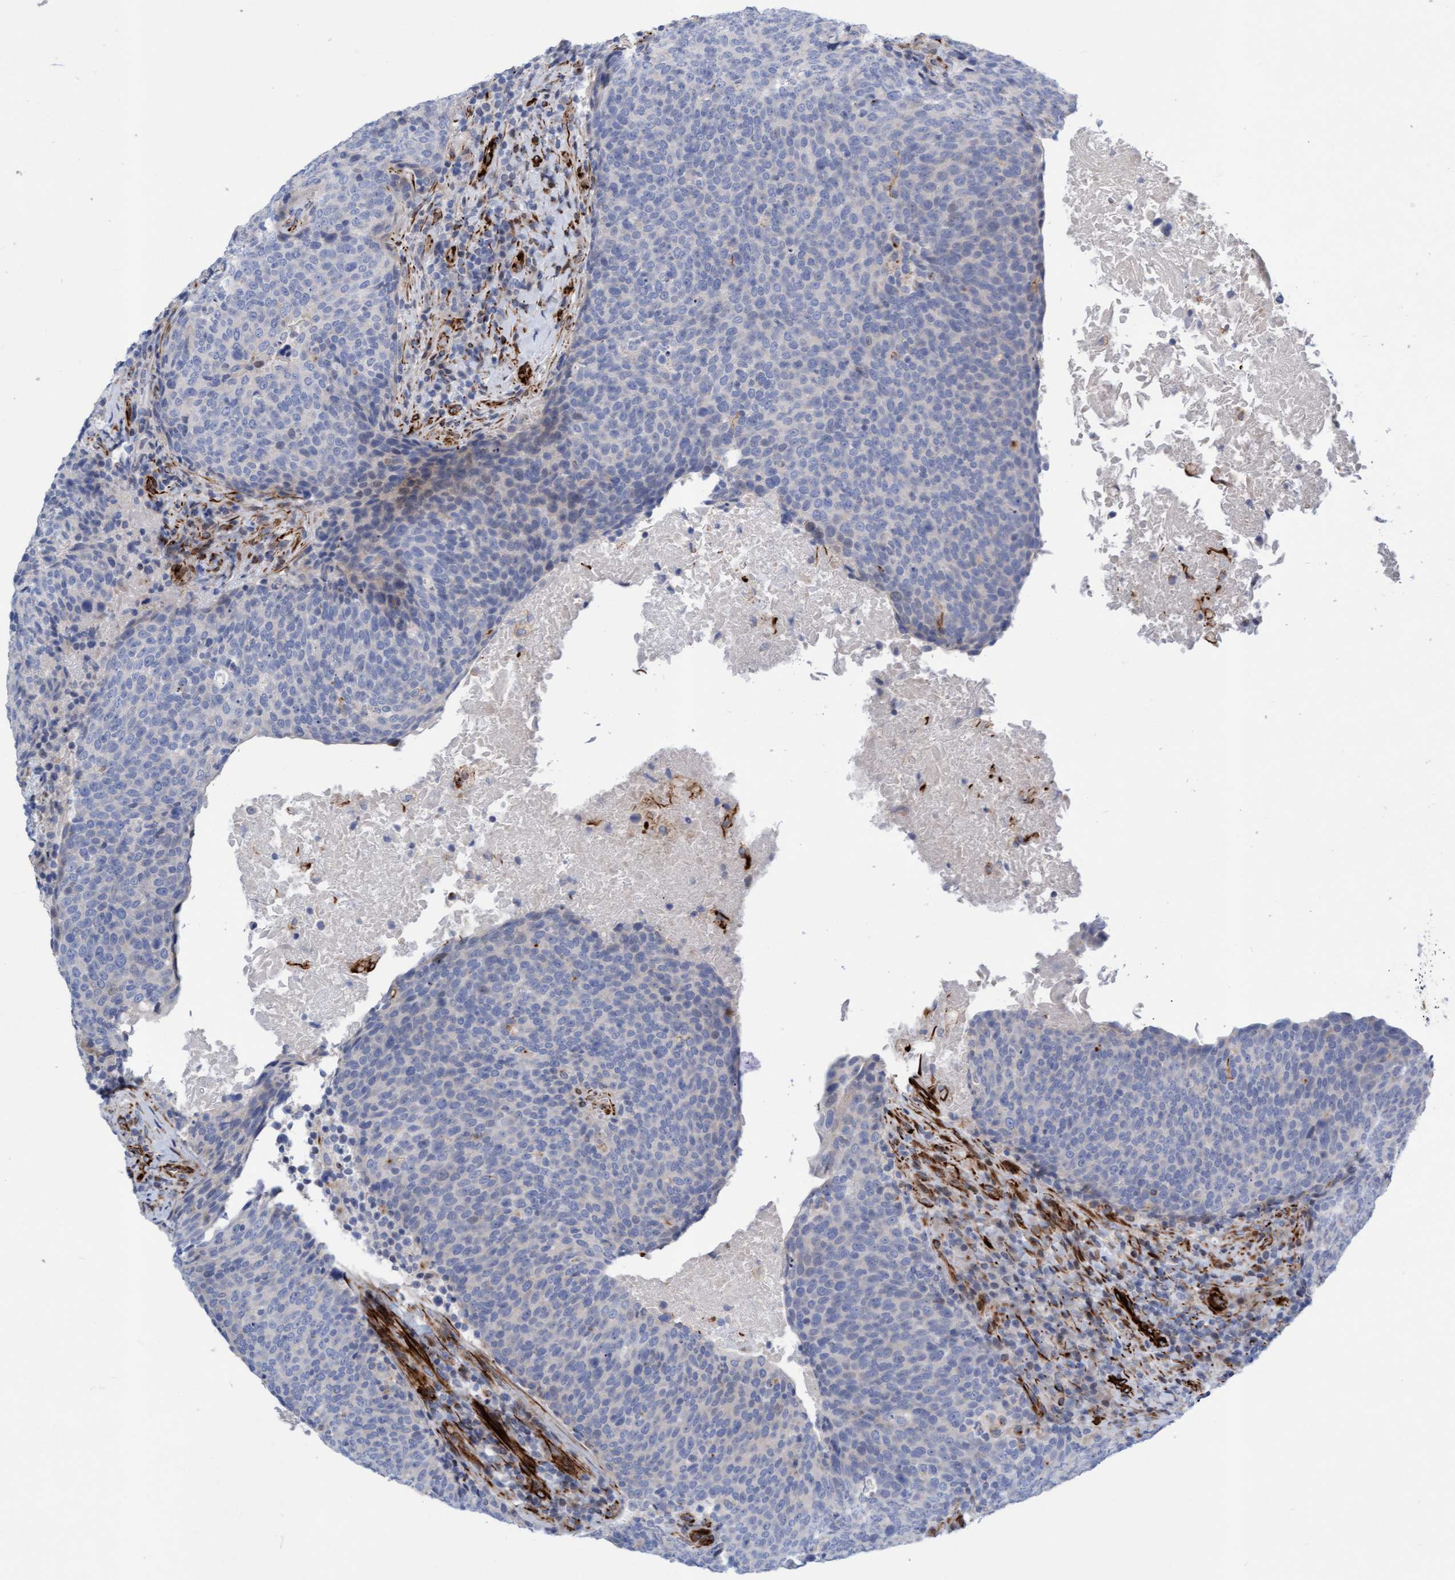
{"staining": {"intensity": "negative", "quantity": "none", "location": "none"}, "tissue": "head and neck cancer", "cell_type": "Tumor cells", "image_type": "cancer", "snomed": [{"axis": "morphology", "description": "Squamous cell carcinoma, NOS"}, {"axis": "morphology", "description": "Squamous cell carcinoma, metastatic, NOS"}, {"axis": "topography", "description": "Lymph node"}, {"axis": "topography", "description": "Head-Neck"}], "caption": "Immunohistochemistry micrograph of neoplastic tissue: human head and neck cancer stained with DAB demonstrates no significant protein staining in tumor cells.", "gene": "POLG2", "patient": {"sex": "male", "age": 62}}